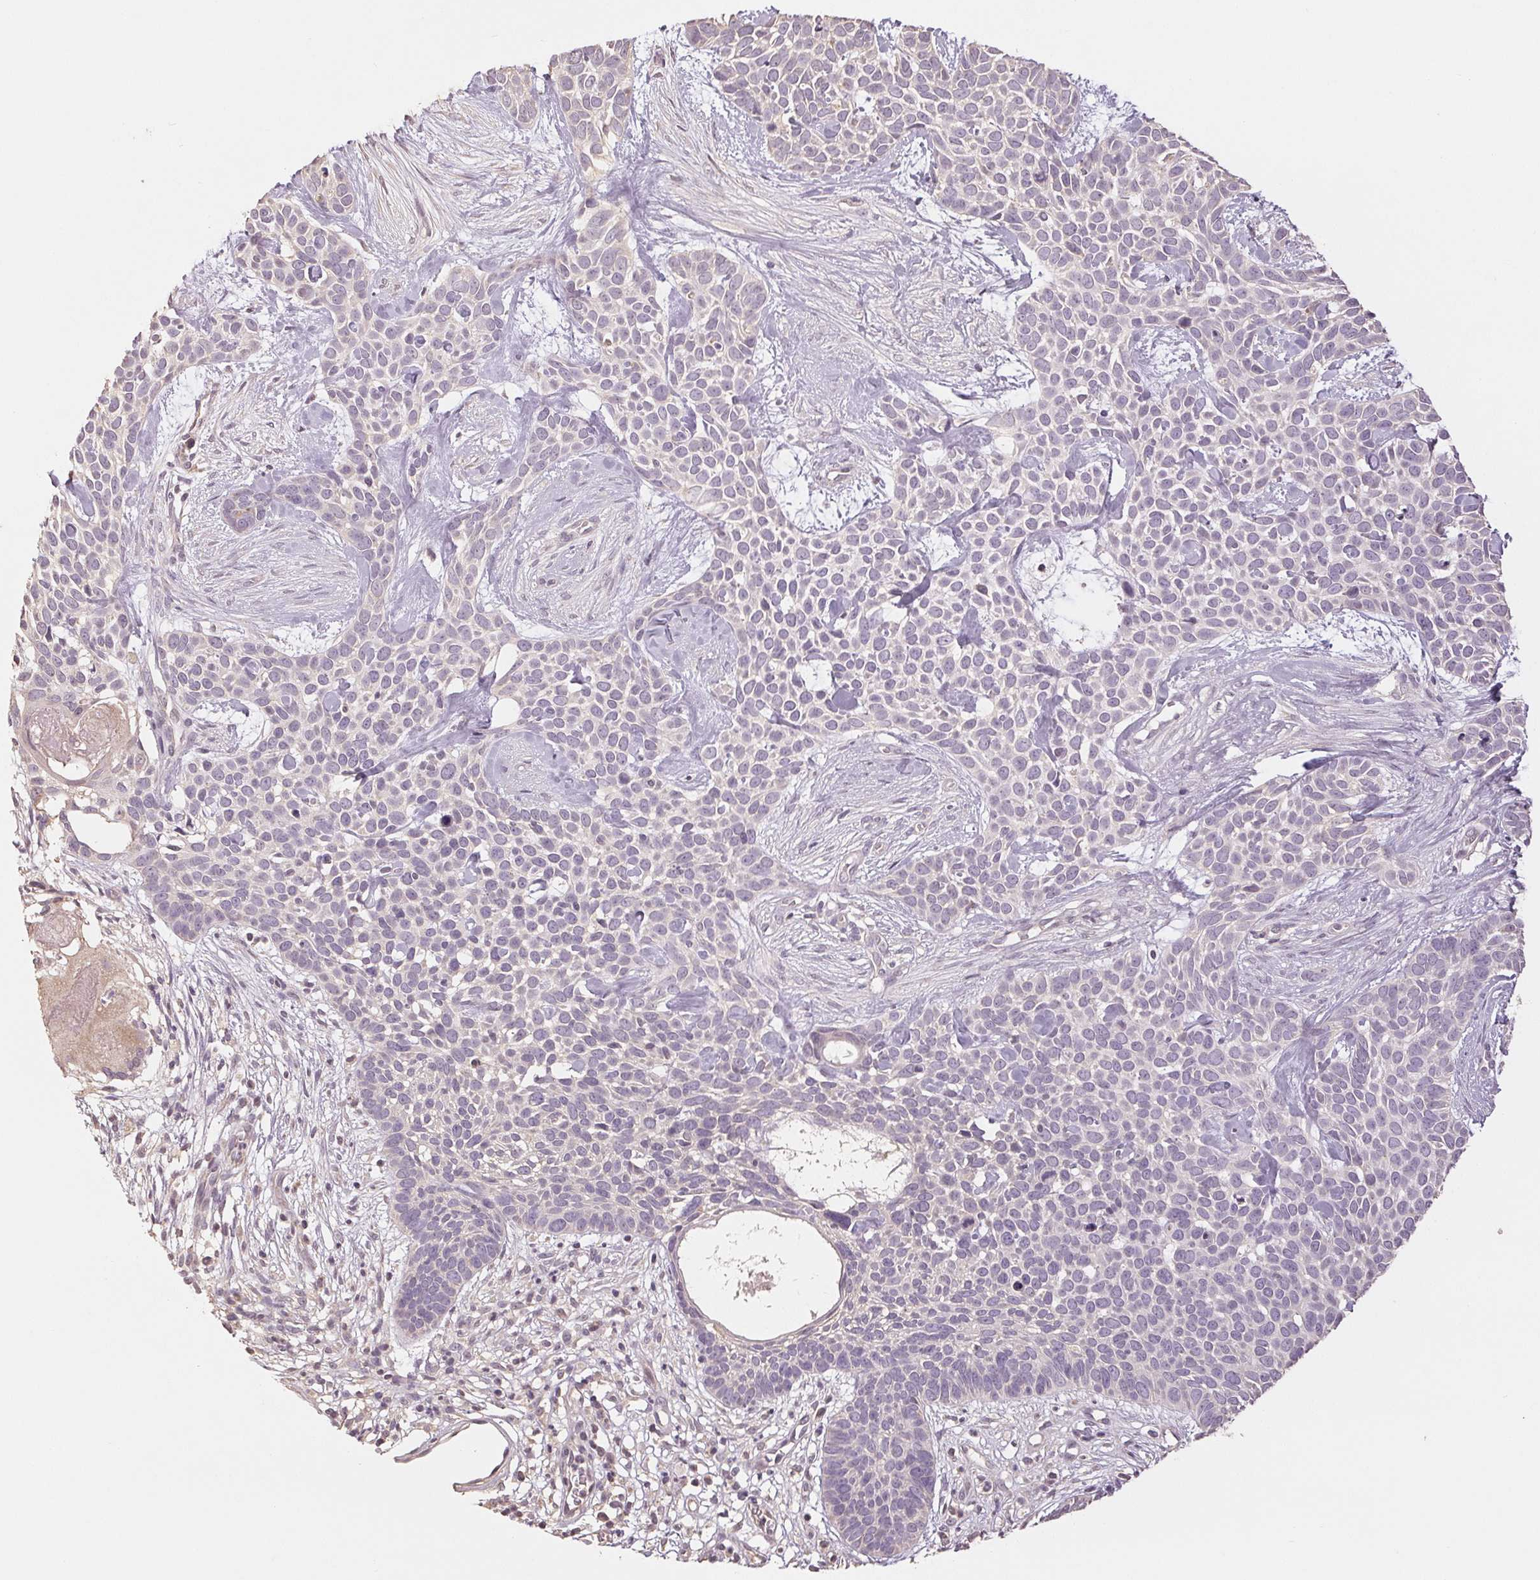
{"staining": {"intensity": "negative", "quantity": "none", "location": "none"}, "tissue": "skin cancer", "cell_type": "Tumor cells", "image_type": "cancer", "snomed": [{"axis": "morphology", "description": "Basal cell carcinoma"}, {"axis": "topography", "description": "Skin"}], "caption": "IHC histopathology image of neoplastic tissue: human basal cell carcinoma (skin) stained with DAB (3,3'-diaminobenzidine) reveals no significant protein positivity in tumor cells.", "gene": "COX14", "patient": {"sex": "male", "age": 69}}